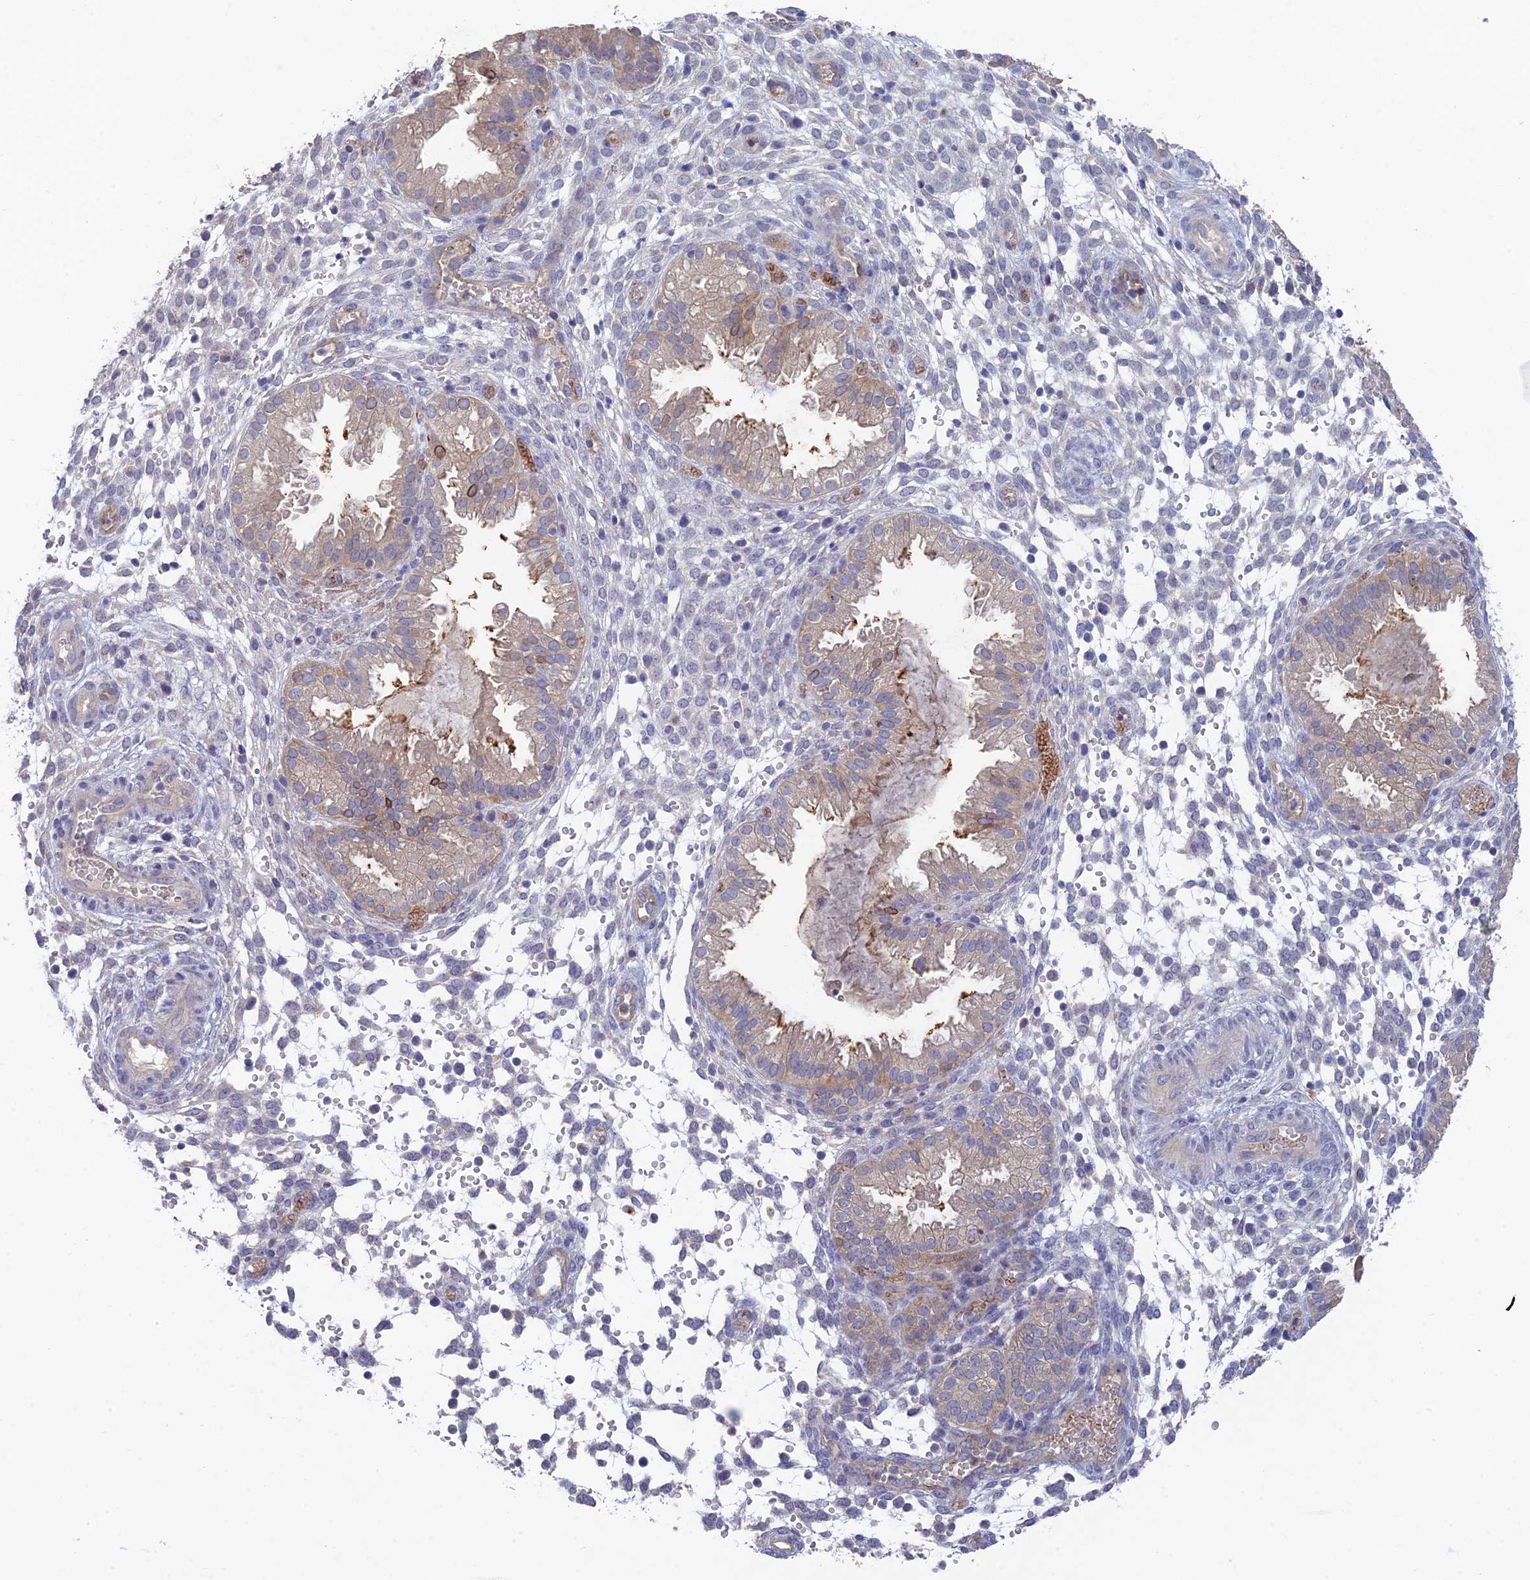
{"staining": {"intensity": "negative", "quantity": "none", "location": "none"}, "tissue": "endometrium", "cell_type": "Cells in endometrial stroma", "image_type": "normal", "snomed": [{"axis": "morphology", "description": "Normal tissue, NOS"}, {"axis": "topography", "description": "Endometrium"}], "caption": "Protein analysis of unremarkable endometrium exhibits no significant staining in cells in endometrial stroma. (IHC, brightfield microscopy, high magnification).", "gene": "ARRDC1", "patient": {"sex": "female", "age": 33}}